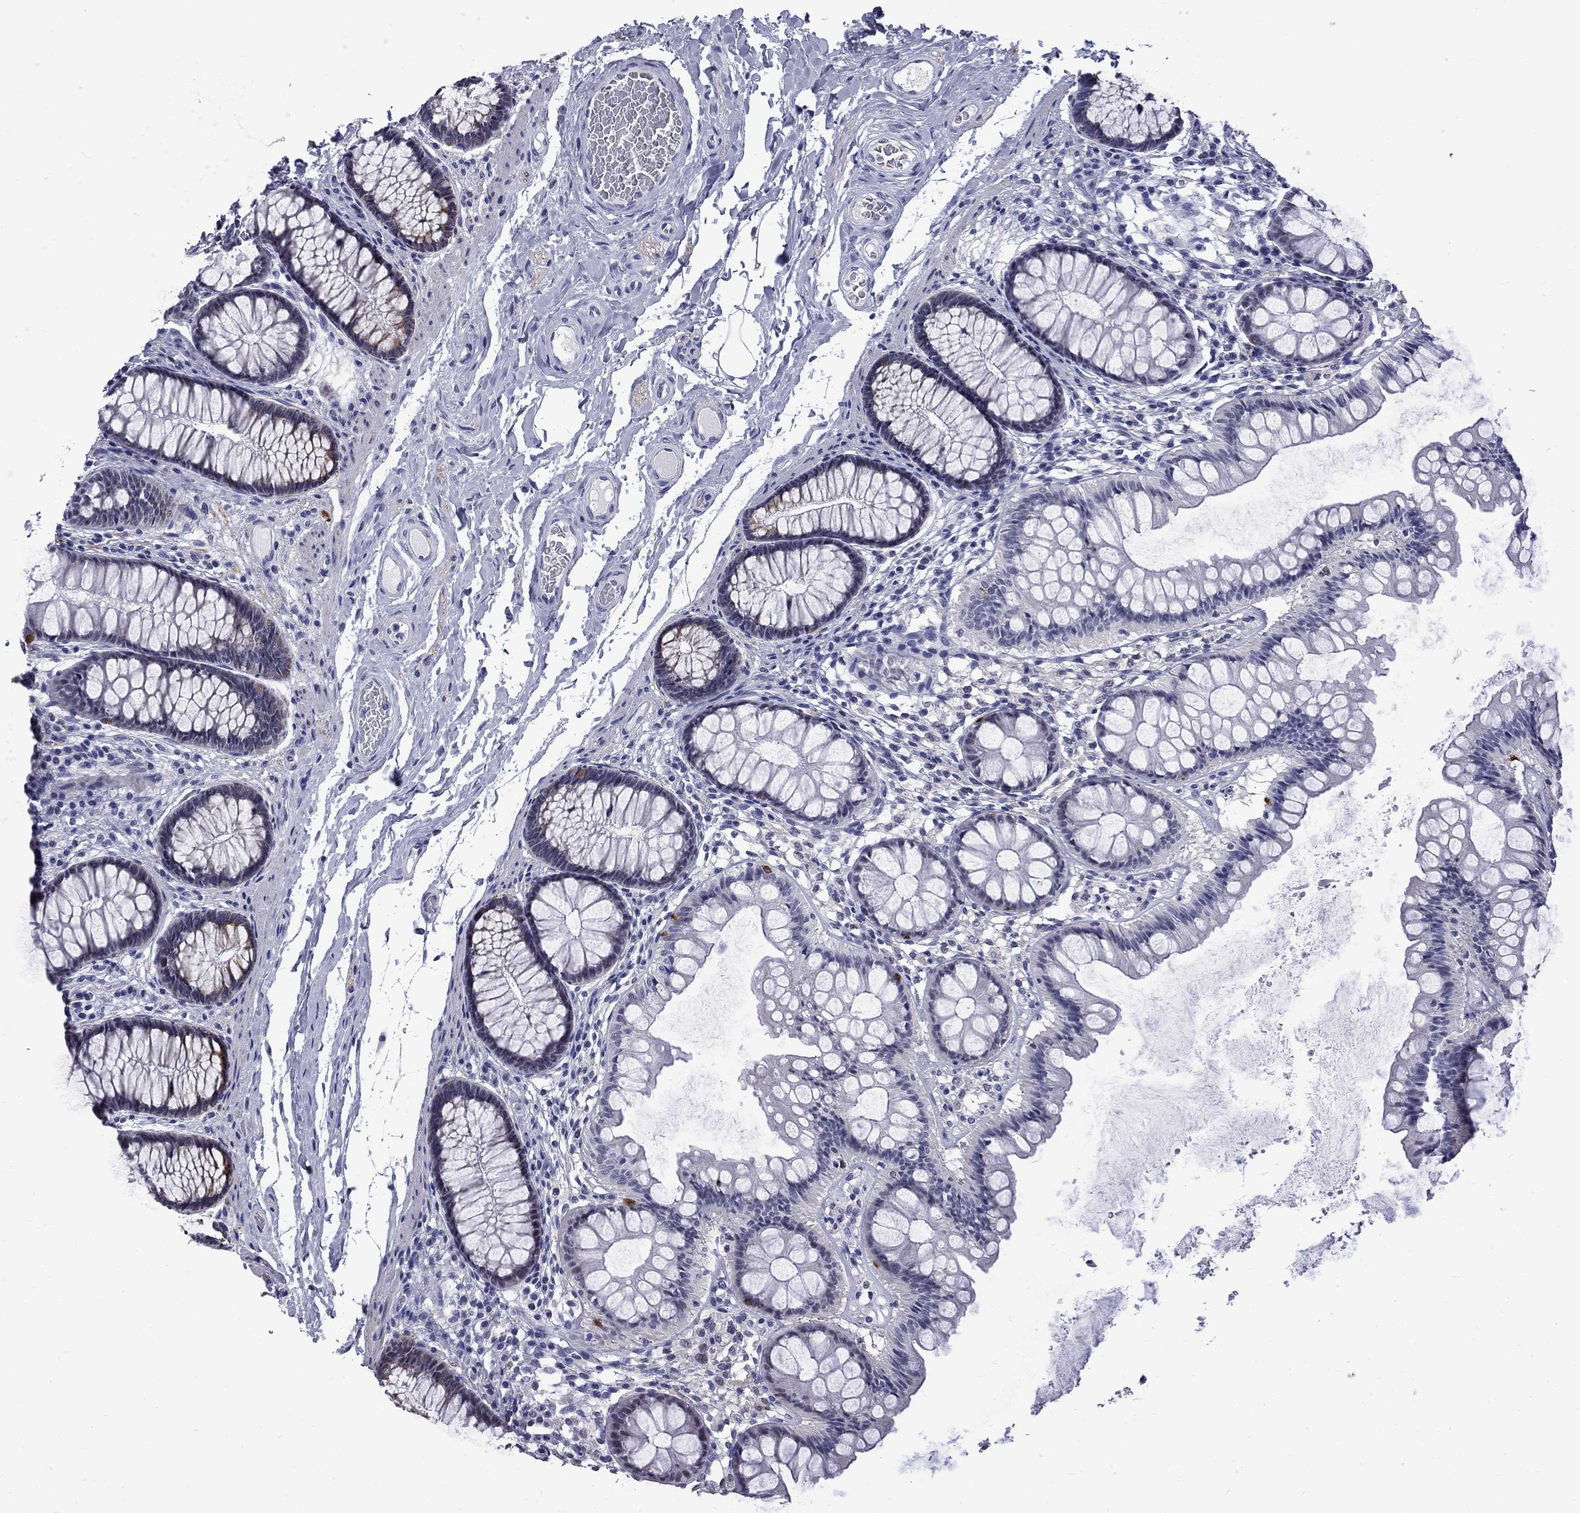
{"staining": {"intensity": "negative", "quantity": "none", "location": "none"}, "tissue": "colon", "cell_type": "Endothelial cells", "image_type": "normal", "snomed": [{"axis": "morphology", "description": "Normal tissue, NOS"}, {"axis": "topography", "description": "Colon"}], "caption": "Immunohistochemistry (IHC) histopathology image of benign human colon stained for a protein (brown), which shows no positivity in endothelial cells.", "gene": "MGARP", "patient": {"sex": "female", "age": 65}}